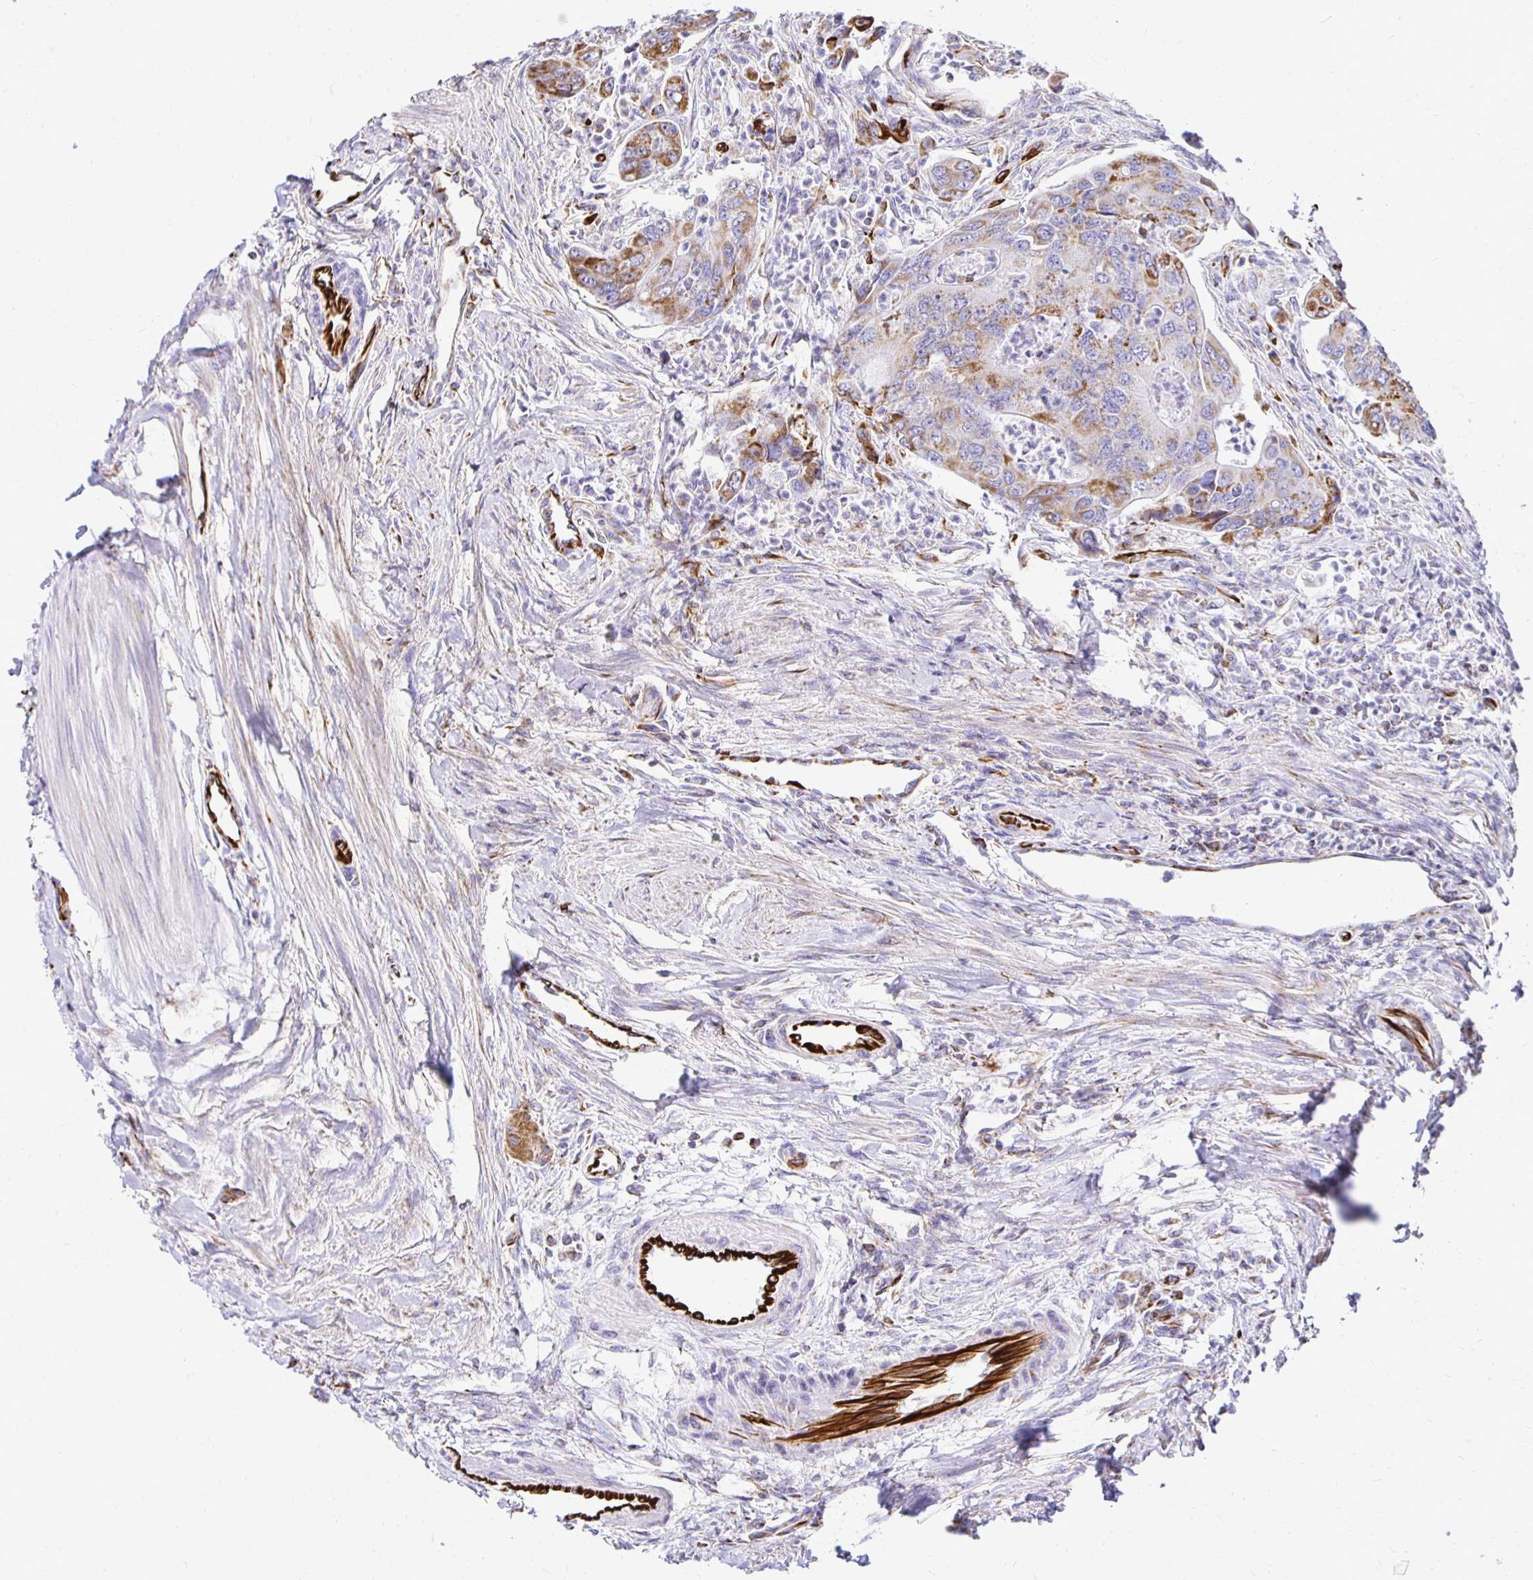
{"staining": {"intensity": "moderate", "quantity": "25%-75%", "location": "cytoplasmic/membranous"}, "tissue": "colorectal cancer", "cell_type": "Tumor cells", "image_type": "cancer", "snomed": [{"axis": "morphology", "description": "Adenocarcinoma, NOS"}, {"axis": "topography", "description": "Colon"}], "caption": "Human colorectal cancer (adenocarcinoma) stained for a protein (brown) displays moderate cytoplasmic/membranous positive expression in approximately 25%-75% of tumor cells.", "gene": "PLAAT2", "patient": {"sex": "female", "age": 67}}